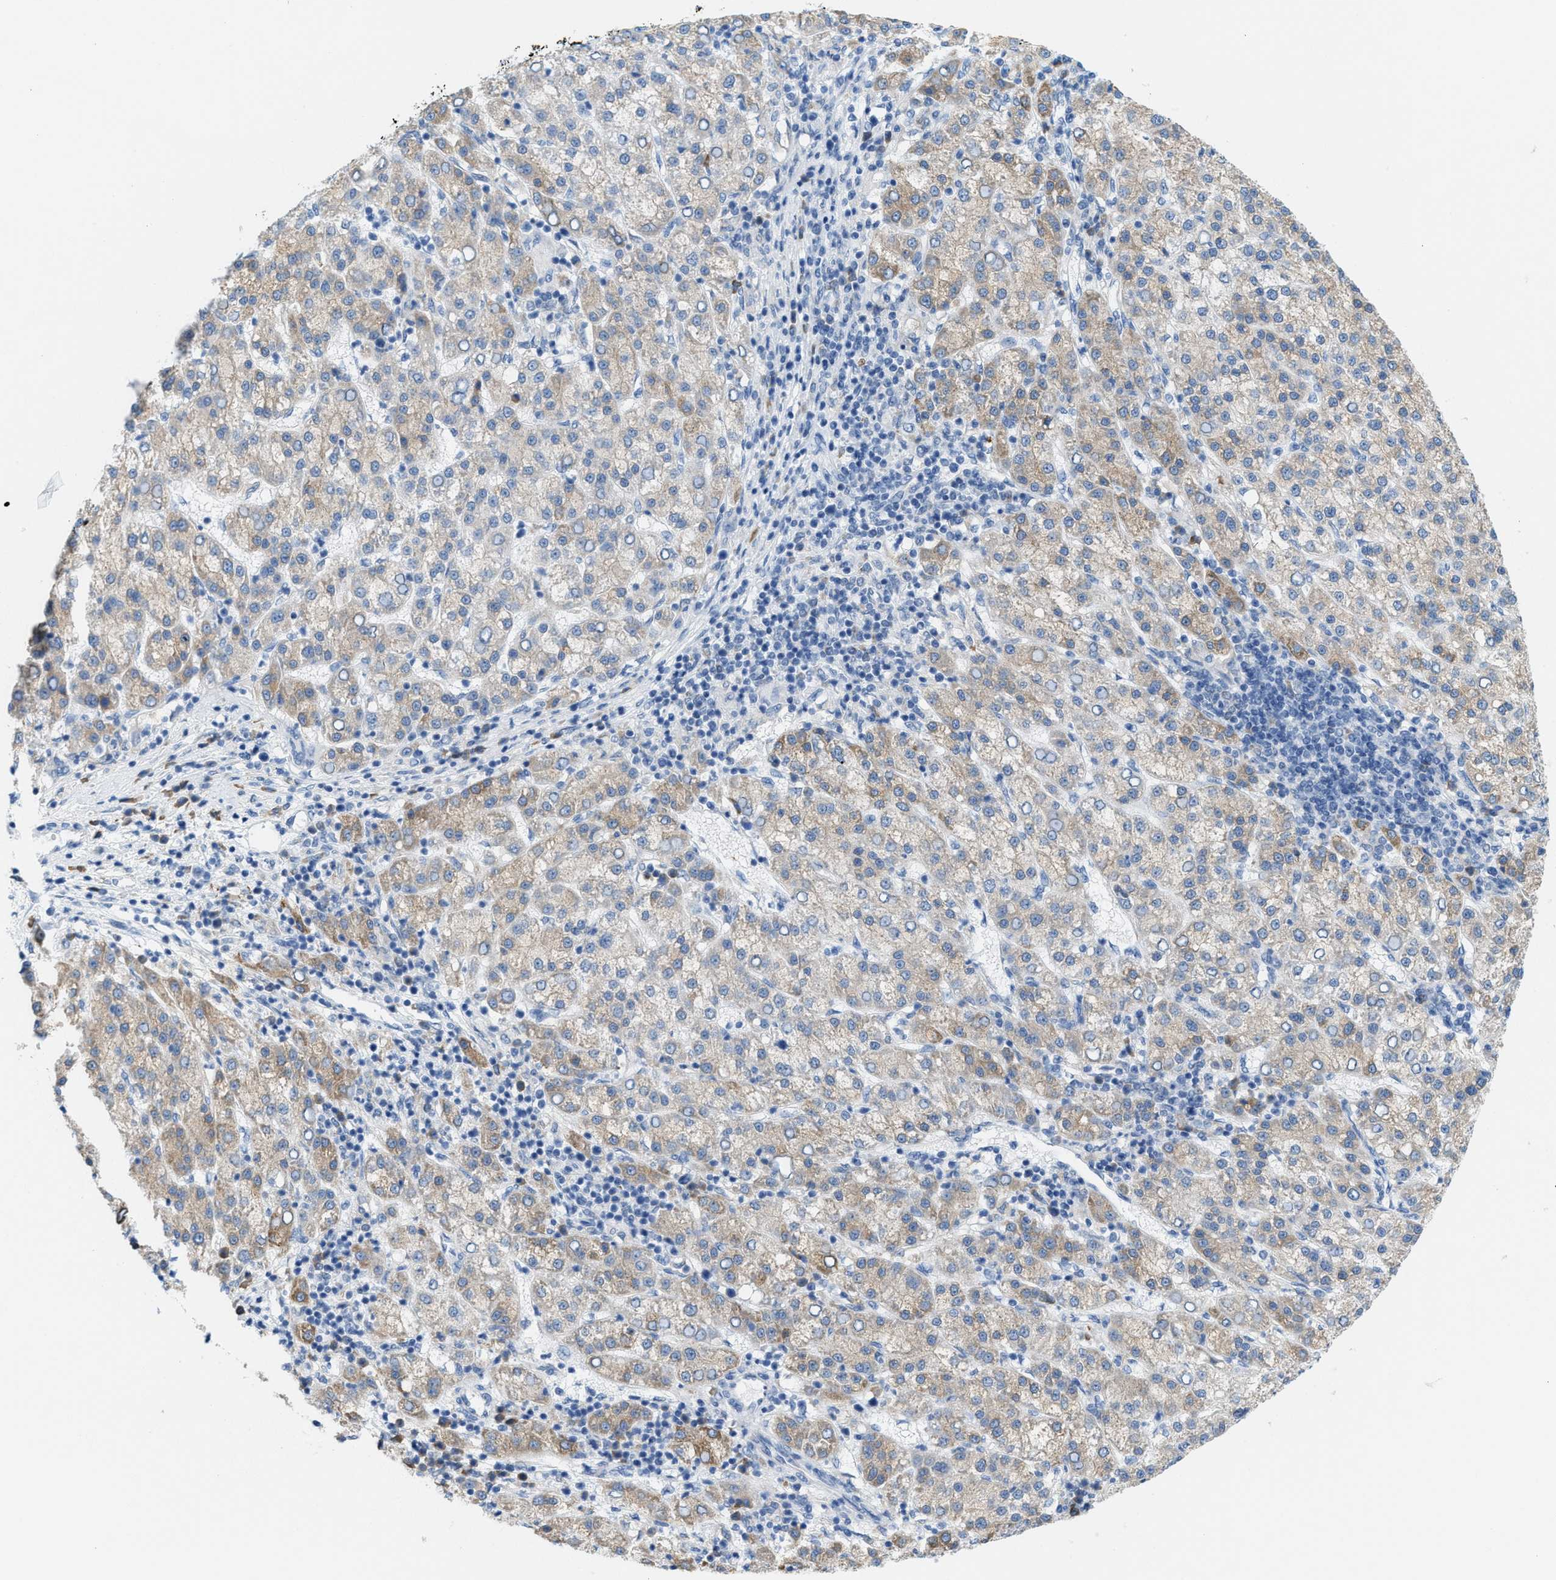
{"staining": {"intensity": "weak", "quantity": ">75%", "location": "cytoplasmic/membranous"}, "tissue": "liver cancer", "cell_type": "Tumor cells", "image_type": "cancer", "snomed": [{"axis": "morphology", "description": "Carcinoma, Hepatocellular, NOS"}, {"axis": "topography", "description": "Liver"}], "caption": "Brown immunohistochemical staining in liver cancer exhibits weak cytoplasmic/membranous staining in approximately >75% of tumor cells.", "gene": "KIFC3", "patient": {"sex": "female", "age": 58}}